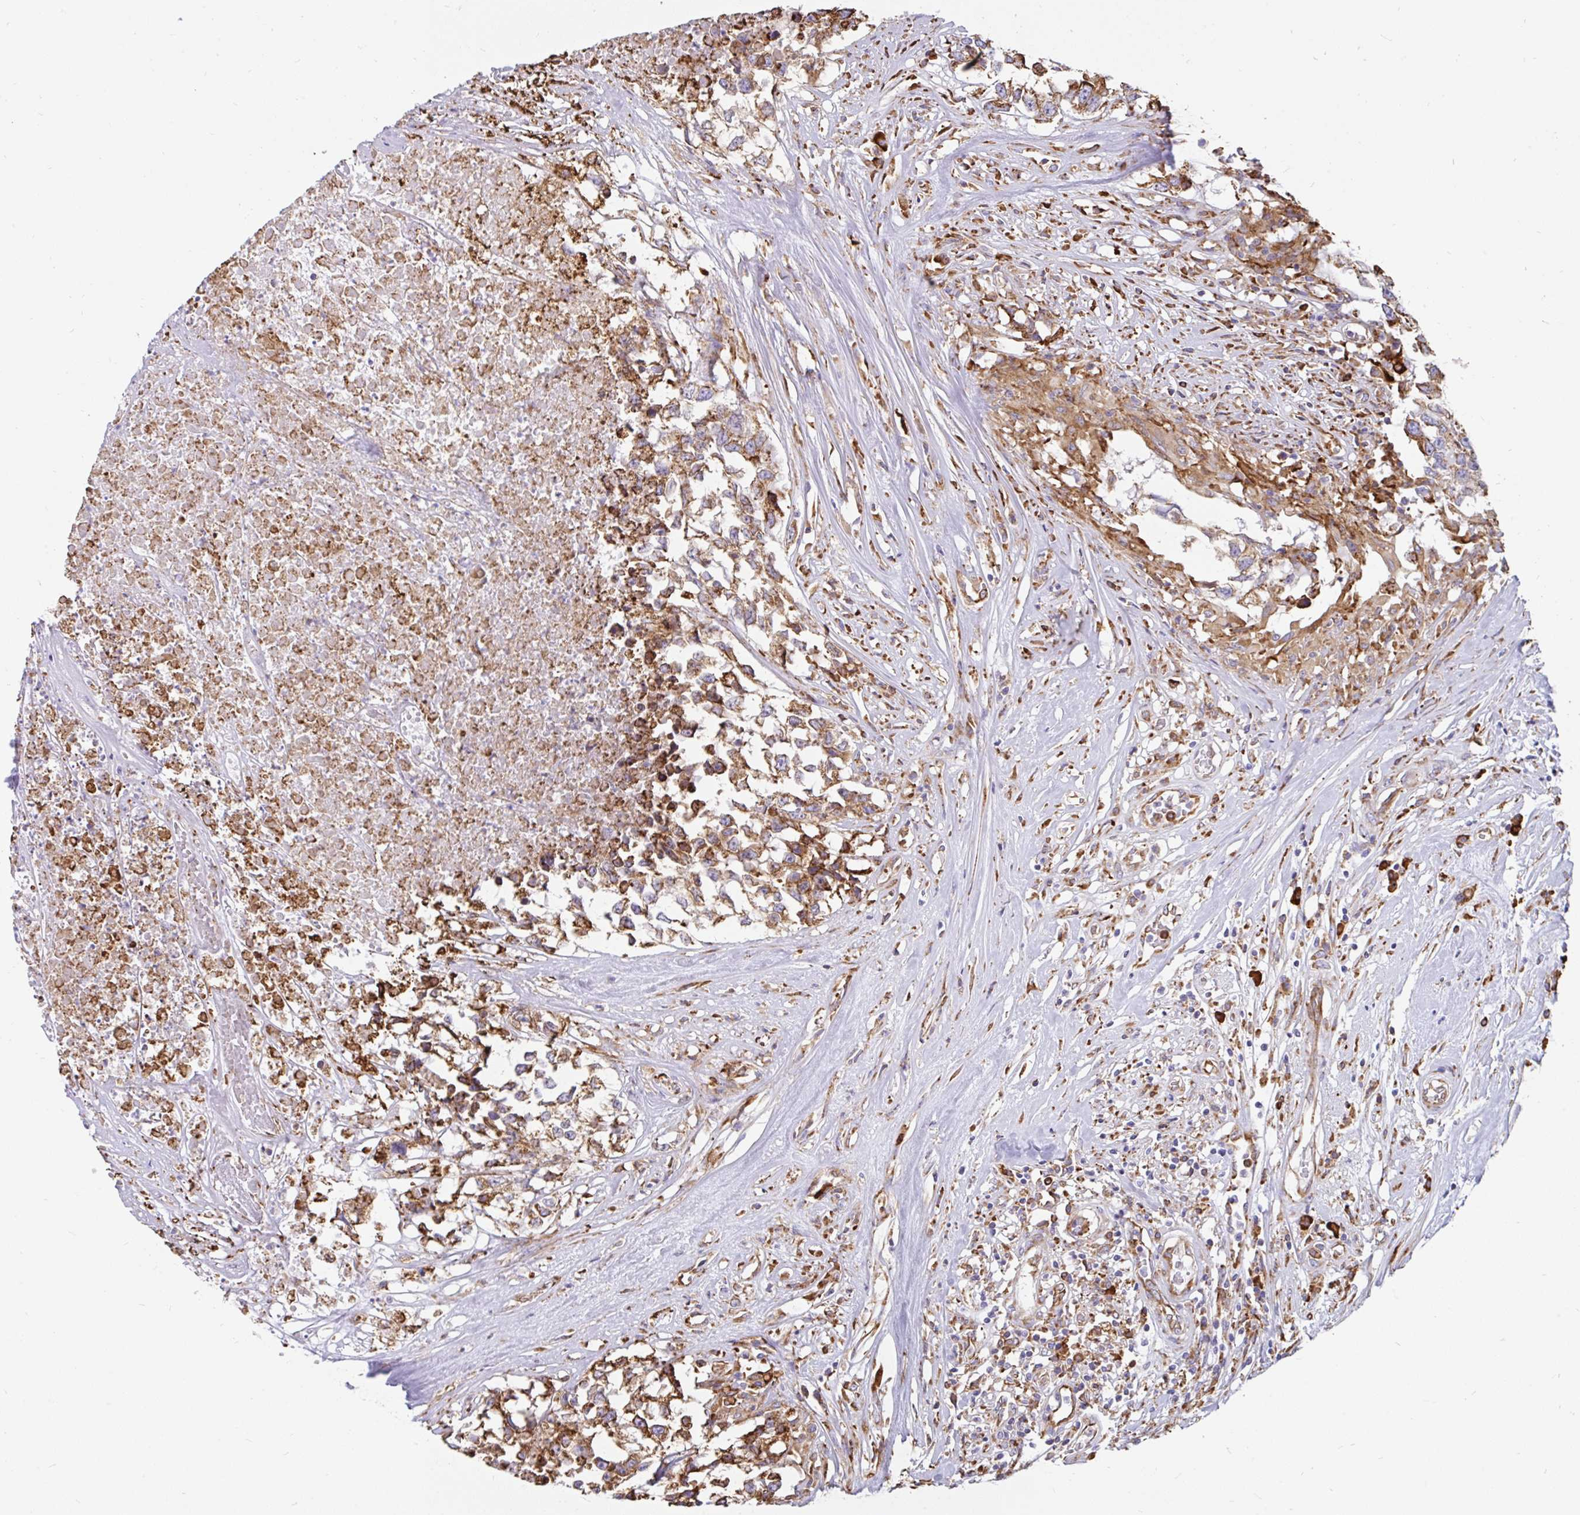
{"staining": {"intensity": "moderate", "quantity": ">75%", "location": "cytoplasmic/membranous"}, "tissue": "testis cancer", "cell_type": "Tumor cells", "image_type": "cancer", "snomed": [{"axis": "morphology", "description": "Carcinoma, Embryonal, NOS"}, {"axis": "topography", "description": "Testis"}], "caption": "DAB (3,3'-diaminobenzidine) immunohistochemical staining of testis embryonal carcinoma reveals moderate cytoplasmic/membranous protein staining in approximately >75% of tumor cells. The staining was performed using DAB (3,3'-diaminobenzidine) to visualize the protein expression in brown, while the nuclei were stained in blue with hematoxylin (Magnification: 20x).", "gene": "EML5", "patient": {"sex": "male", "age": 83}}